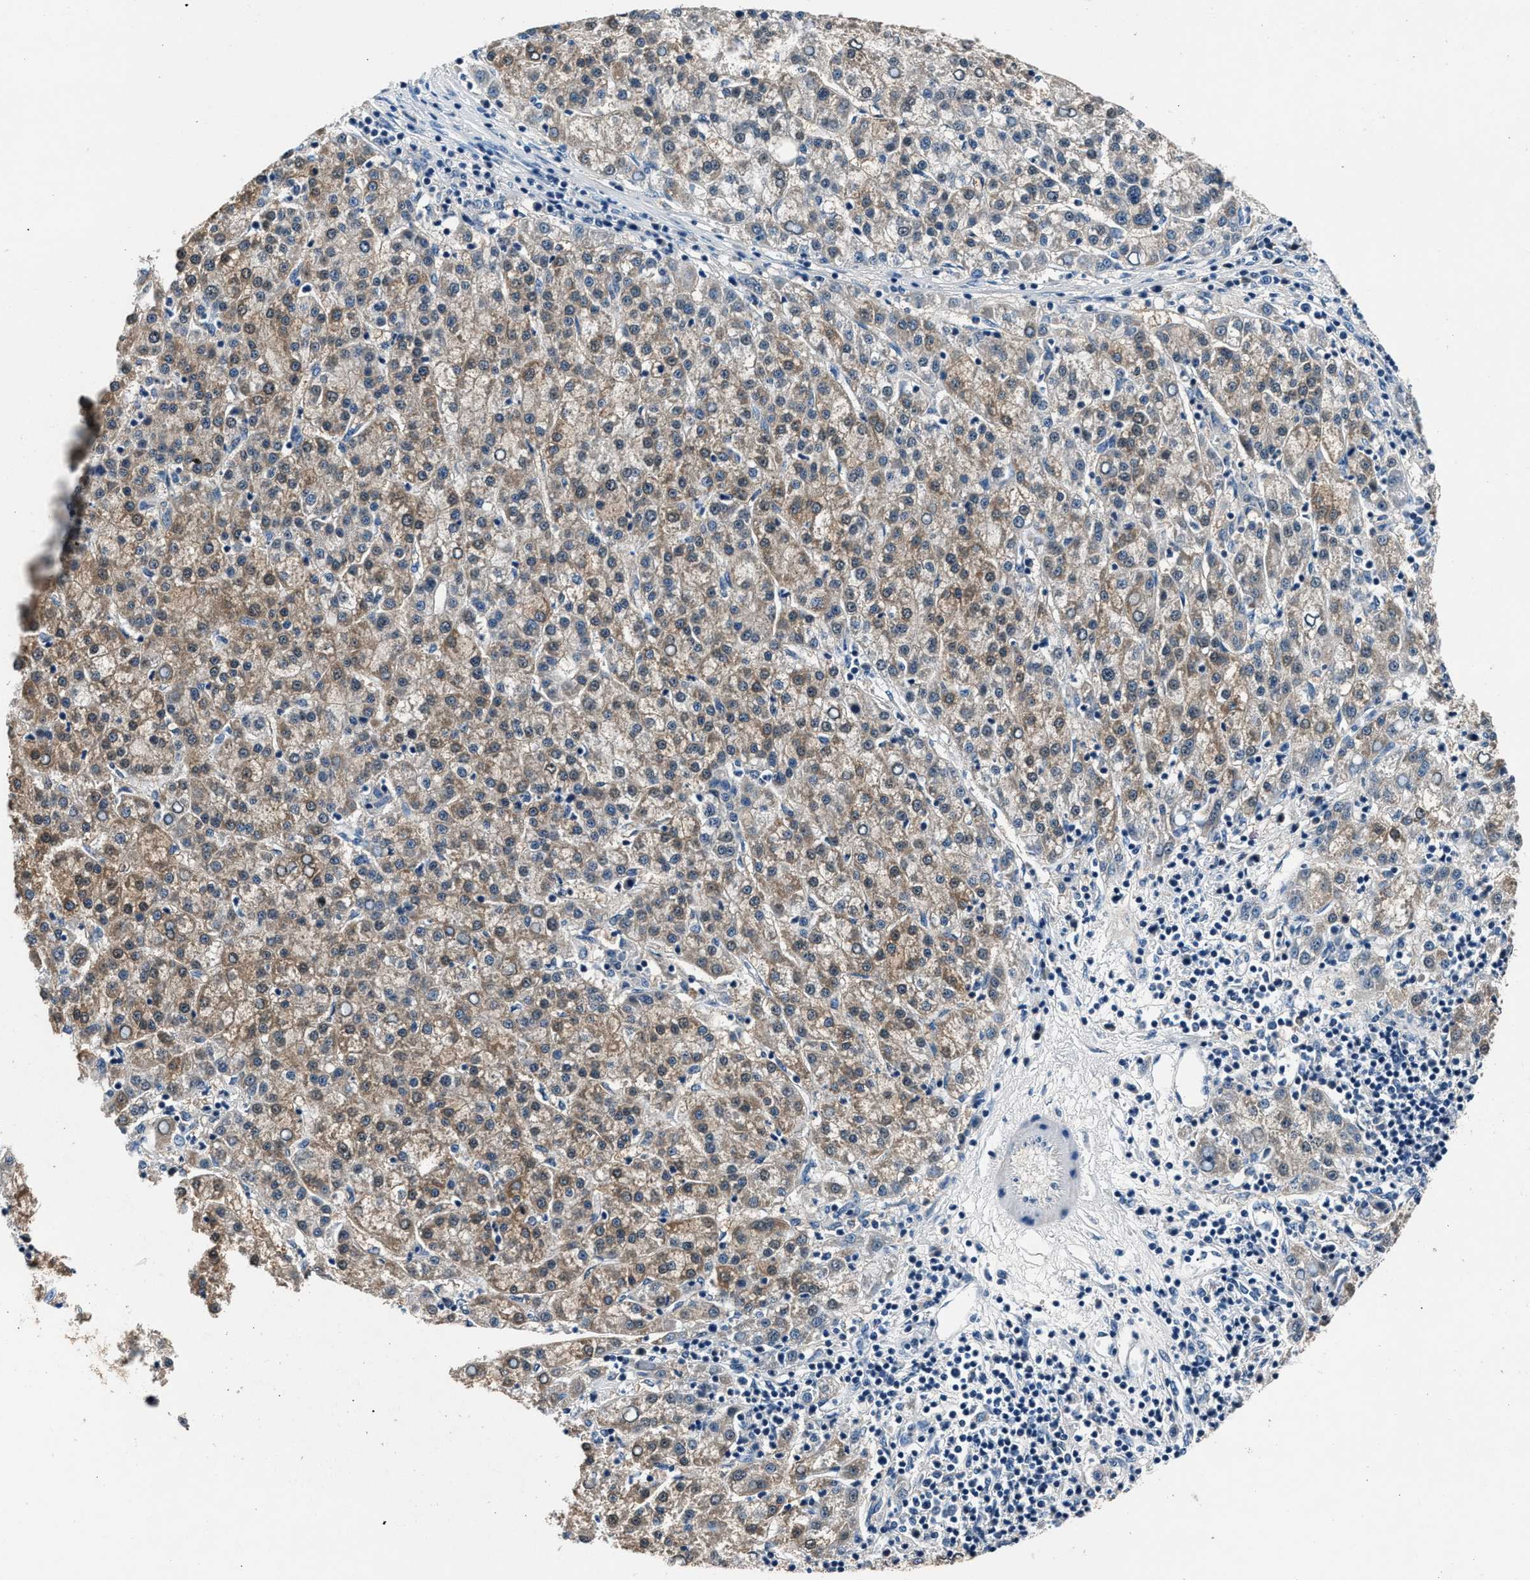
{"staining": {"intensity": "moderate", "quantity": ">75%", "location": "cytoplasmic/membranous"}, "tissue": "liver cancer", "cell_type": "Tumor cells", "image_type": "cancer", "snomed": [{"axis": "morphology", "description": "Carcinoma, Hepatocellular, NOS"}, {"axis": "topography", "description": "Liver"}], "caption": "IHC histopathology image of neoplastic tissue: human liver cancer (hepatocellular carcinoma) stained using IHC reveals medium levels of moderate protein expression localized specifically in the cytoplasmic/membranous of tumor cells, appearing as a cytoplasmic/membranous brown color.", "gene": "DENND6B", "patient": {"sex": "female", "age": 58}}